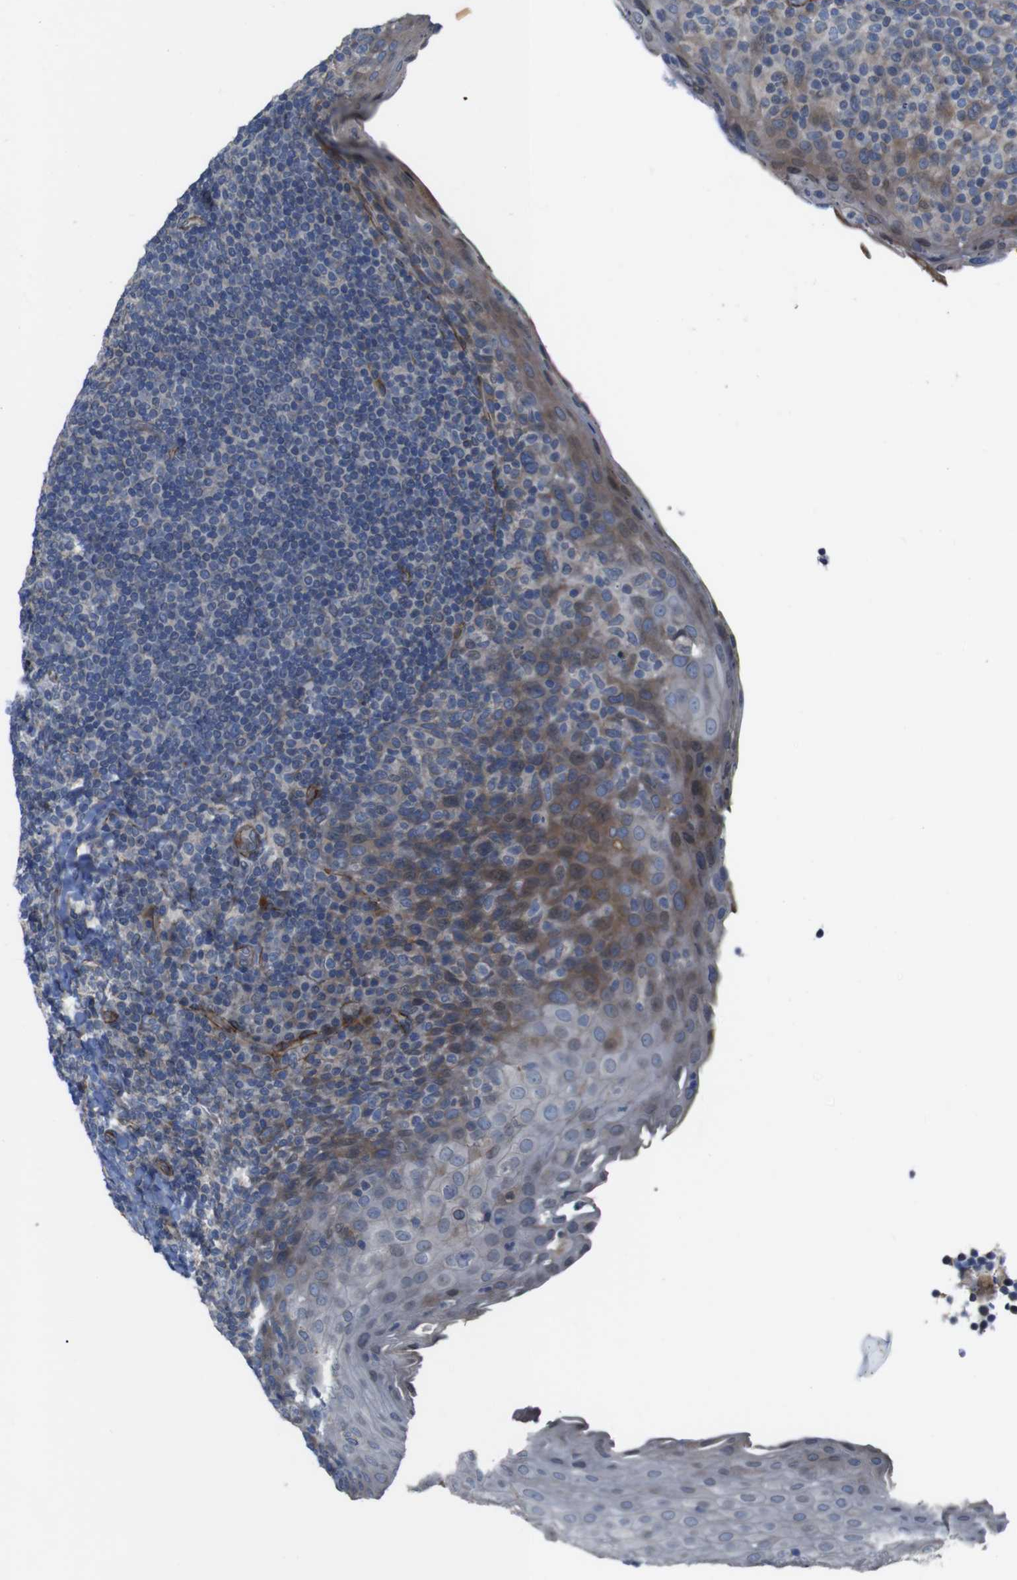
{"staining": {"intensity": "negative", "quantity": "none", "location": "none"}, "tissue": "tonsil", "cell_type": "Germinal center cells", "image_type": "normal", "snomed": [{"axis": "morphology", "description": "Normal tissue, NOS"}, {"axis": "topography", "description": "Tonsil"}], "caption": "IHC of normal human tonsil displays no staining in germinal center cells.", "gene": "GGT7", "patient": {"sex": "male", "age": 17}}